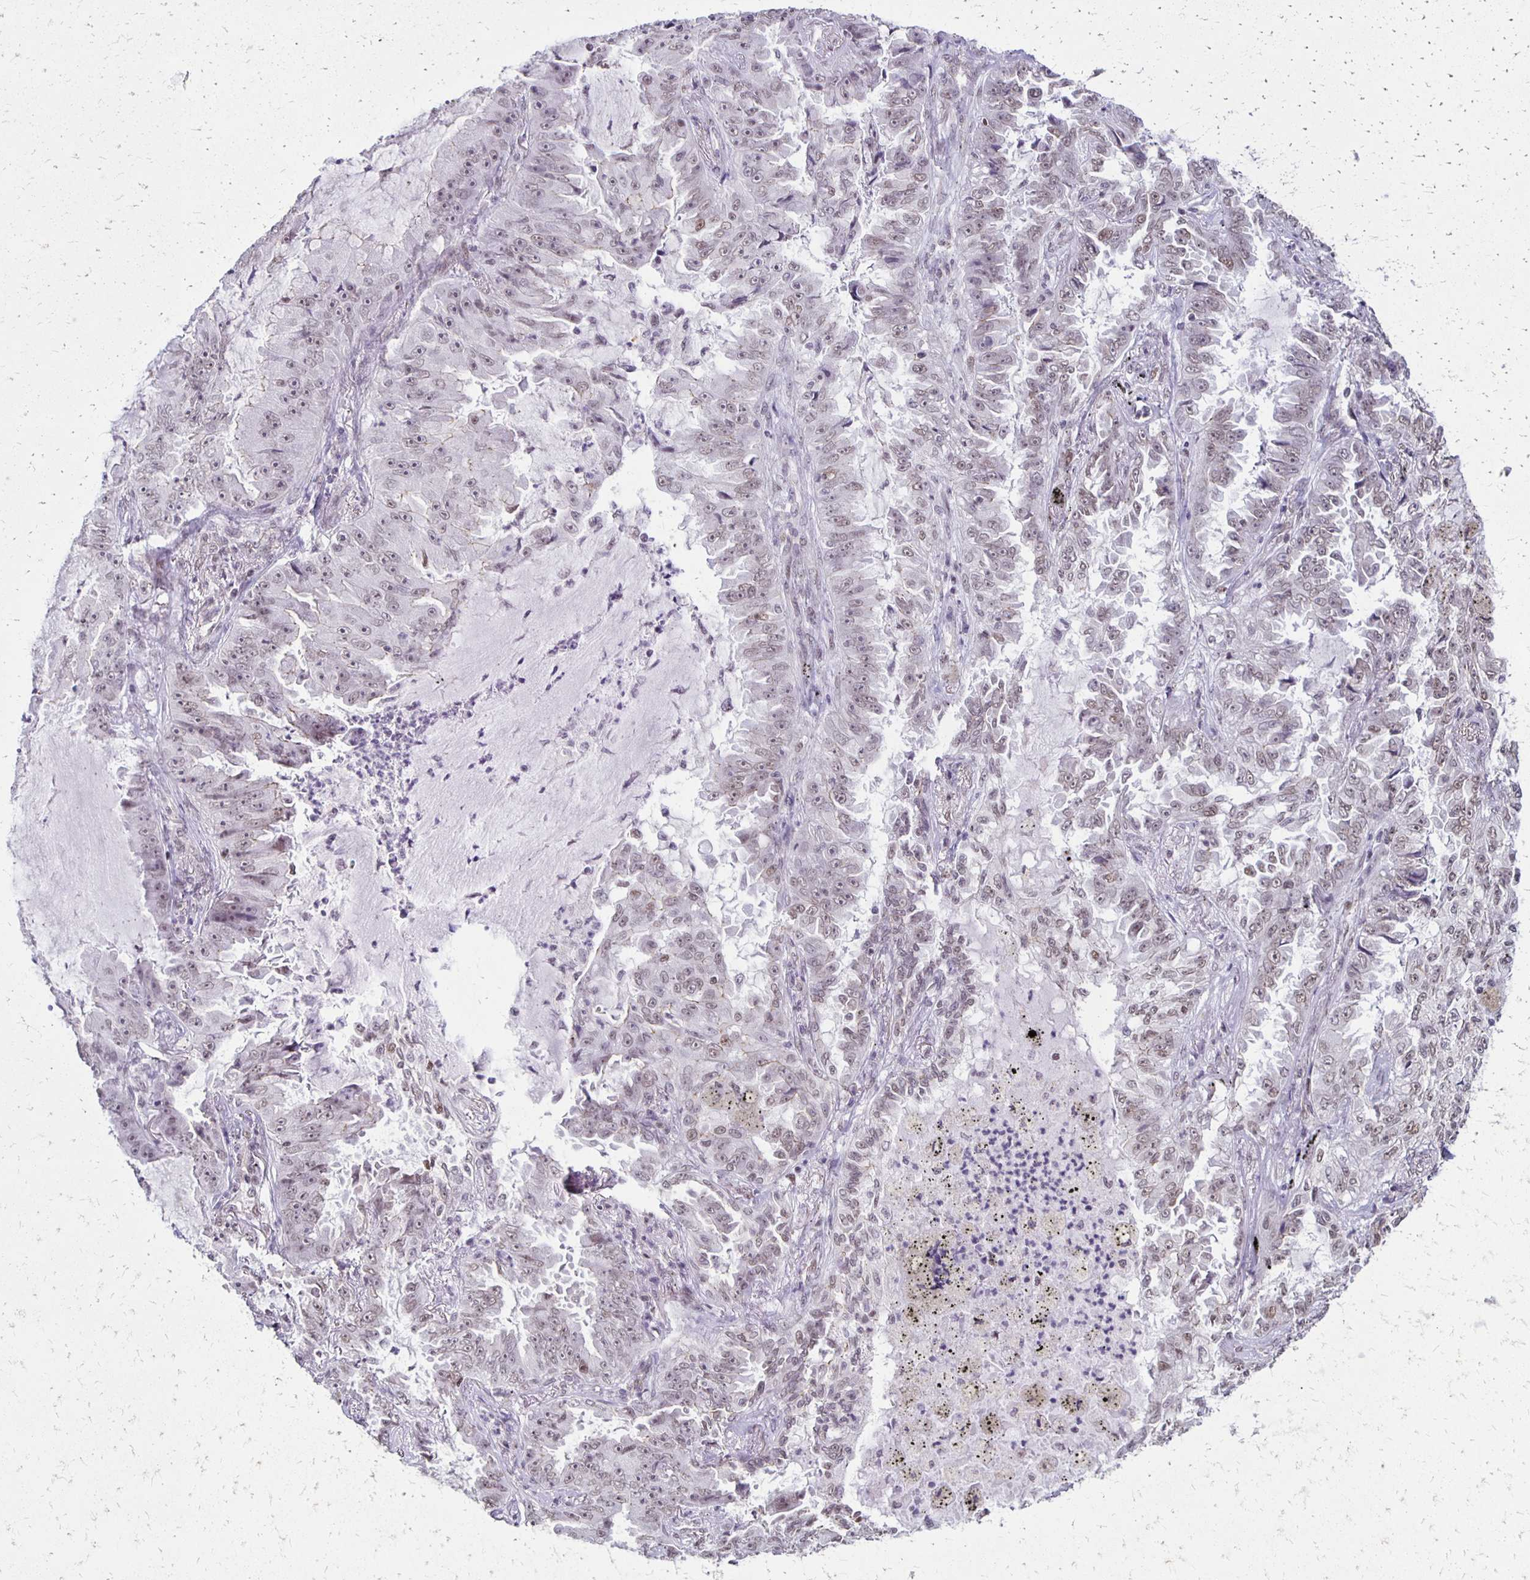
{"staining": {"intensity": "weak", "quantity": ">75%", "location": "nuclear"}, "tissue": "lung cancer", "cell_type": "Tumor cells", "image_type": "cancer", "snomed": [{"axis": "morphology", "description": "Adenocarcinoma, NOS"}, {"axis": "topography", "description": "Lung"}], "caption": "Protein staining by IHC reveals weak nuclear expression in approximately >75% of tumor cells in lung adenocarcinoma. The staining was performed using DAB (3,3'-diaminobenzidine), with brown indicating positive protein expression. Nuclei are stained blue with hematoxylin.", "gene": "DDB2", "patient": {"sex": "female", "age": 52}}